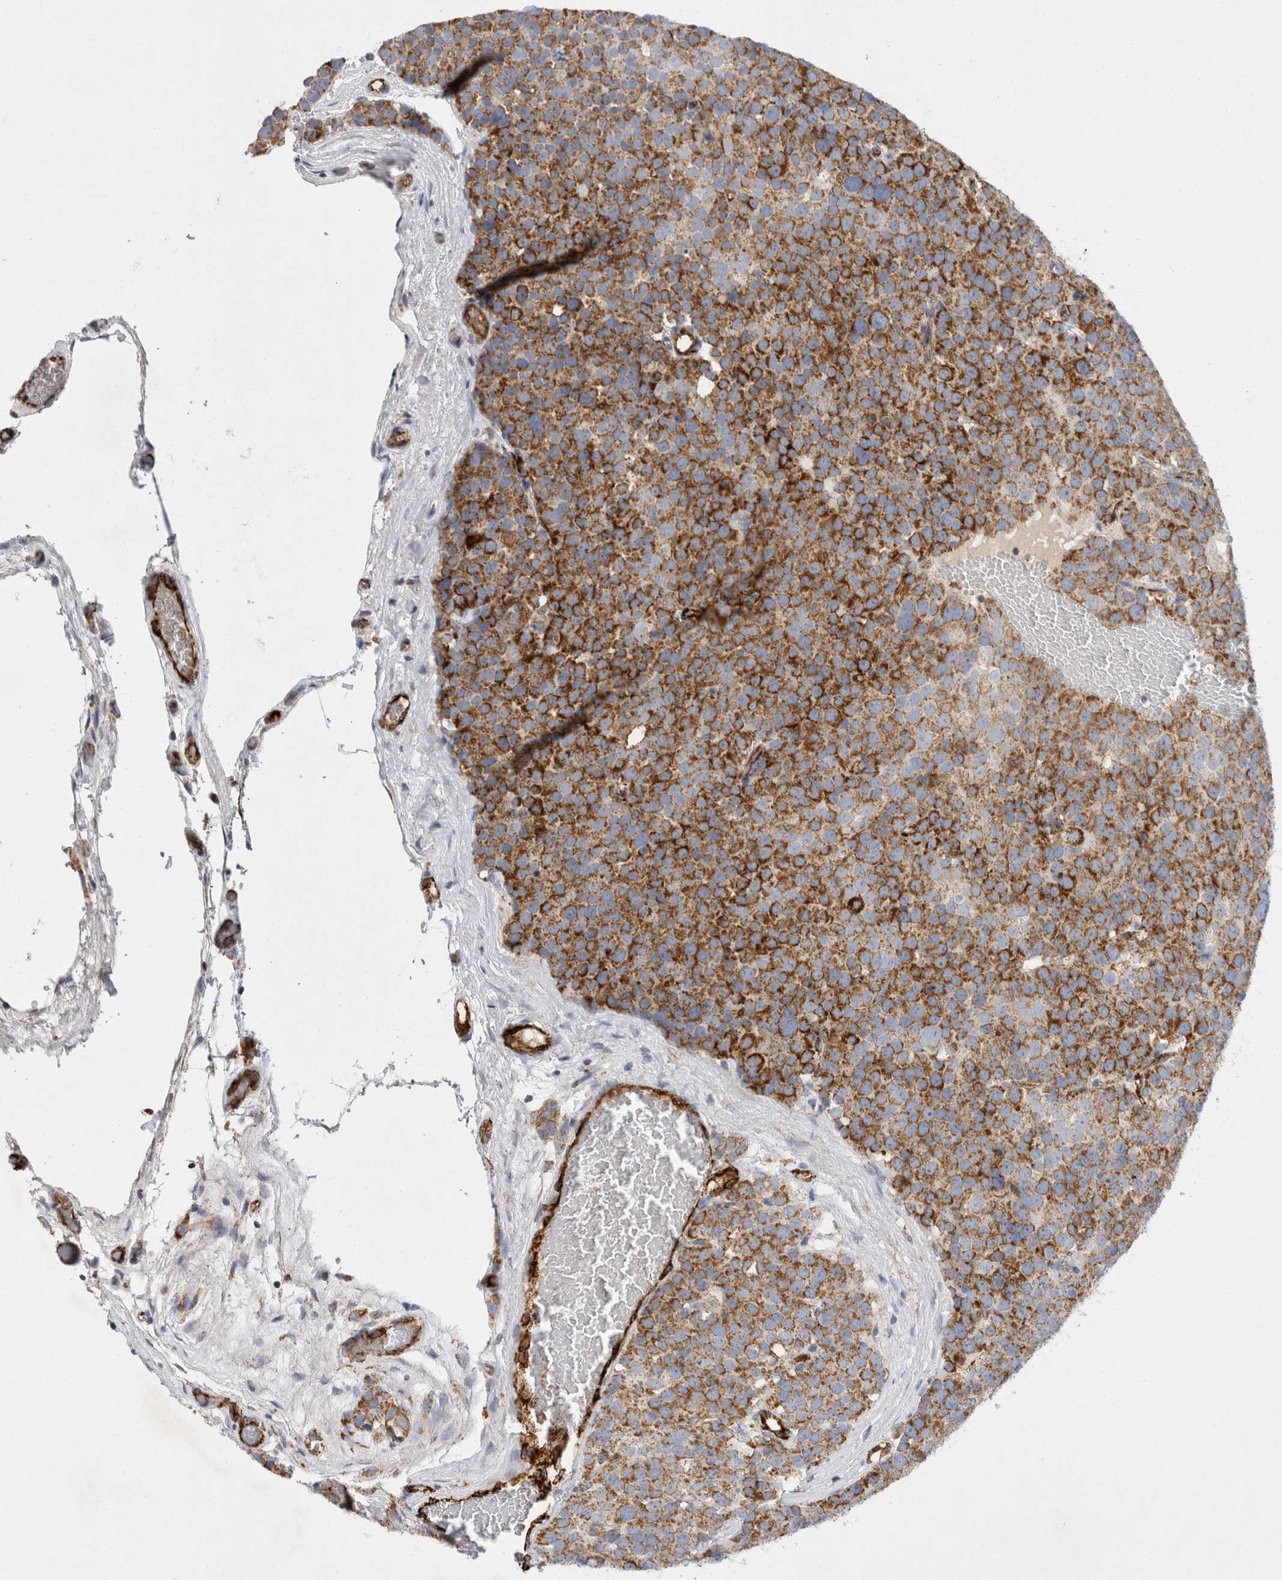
{"staining": {"intensity": "strong", "quantity": ">75%", "location": "cytoplasmic/membranous"}, "tissue": "testis cancer", "cell_type": "Tumor cells", "image_type": "cancer", "snomed": [{"axis": "morphology", "description": "Seminoma, NOS"}, {"axis": "topography", "description": "Testis"}], "caption": "Immunohistochemistry (IHC) staining of testis cancer, which exhibits high levels of strong cytoplasmic/membranous positivity in about >75% of tumor cells indicating strong cytoplasmic/membranous protein expression. The staining was performed using DAB (3,3'-diaminobenzidine) (brown) for protein detection and nuclei were counterstained in hematoxylin (blue).", "gene": "IARS2", "patient": {"sex": "male", "age": 71}}